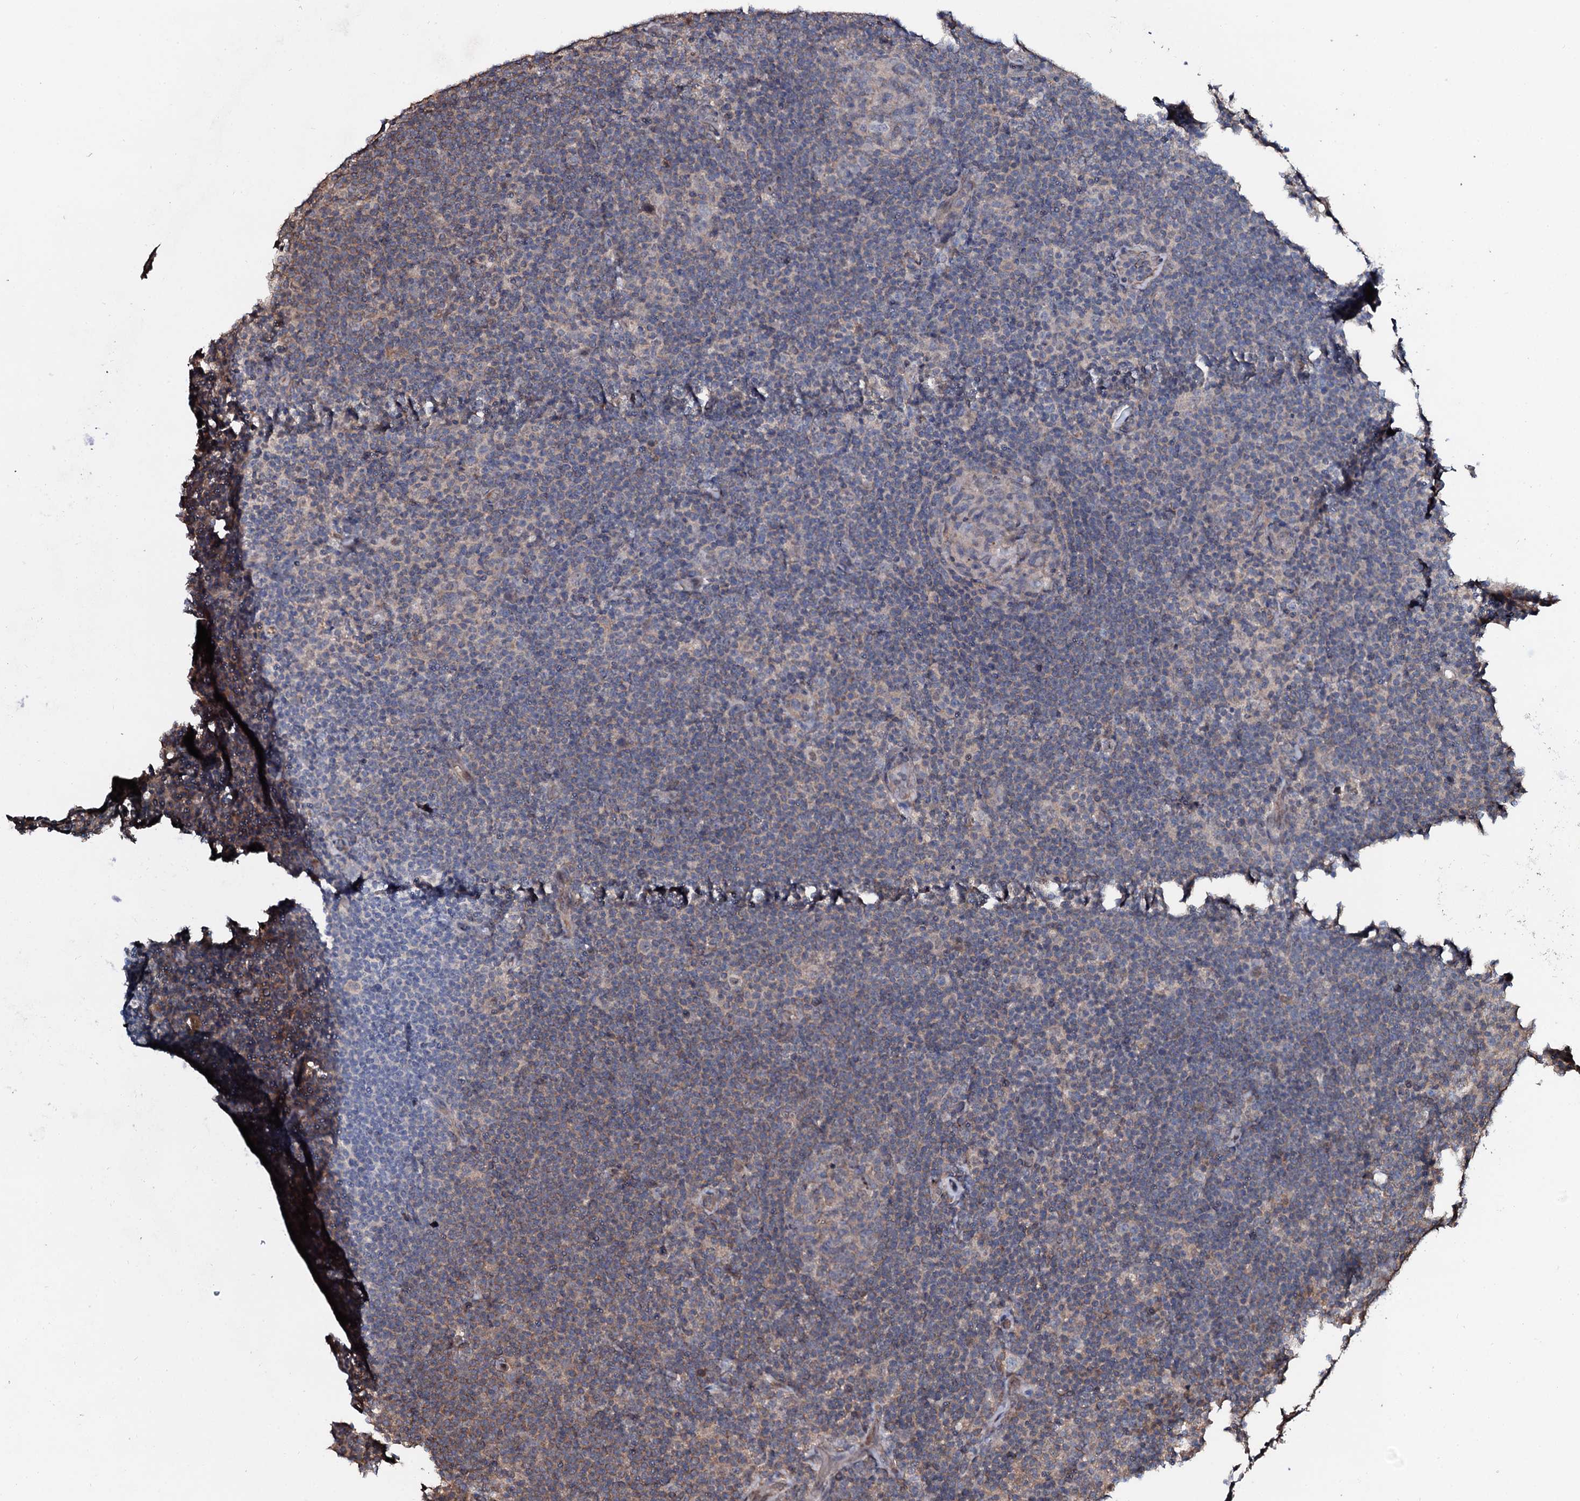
{"staining": {"intensity": "negative", "quantity": "none", "location": "none"}, "tissue": "lymphoma", "cell_type": "Tumor cells", "image_type": "cancer", "snomed": [{"axis": "morphology", "description": "Hodgkin's disease, NOS"}, {"axis": "topography", "description": "Lymph node"}], "caption": "Protein analysis of Hodgkin's disease shows no significant staining in tumor cells.", "gene": "COG6", "patient": {"sex": "female", "age": 57}}